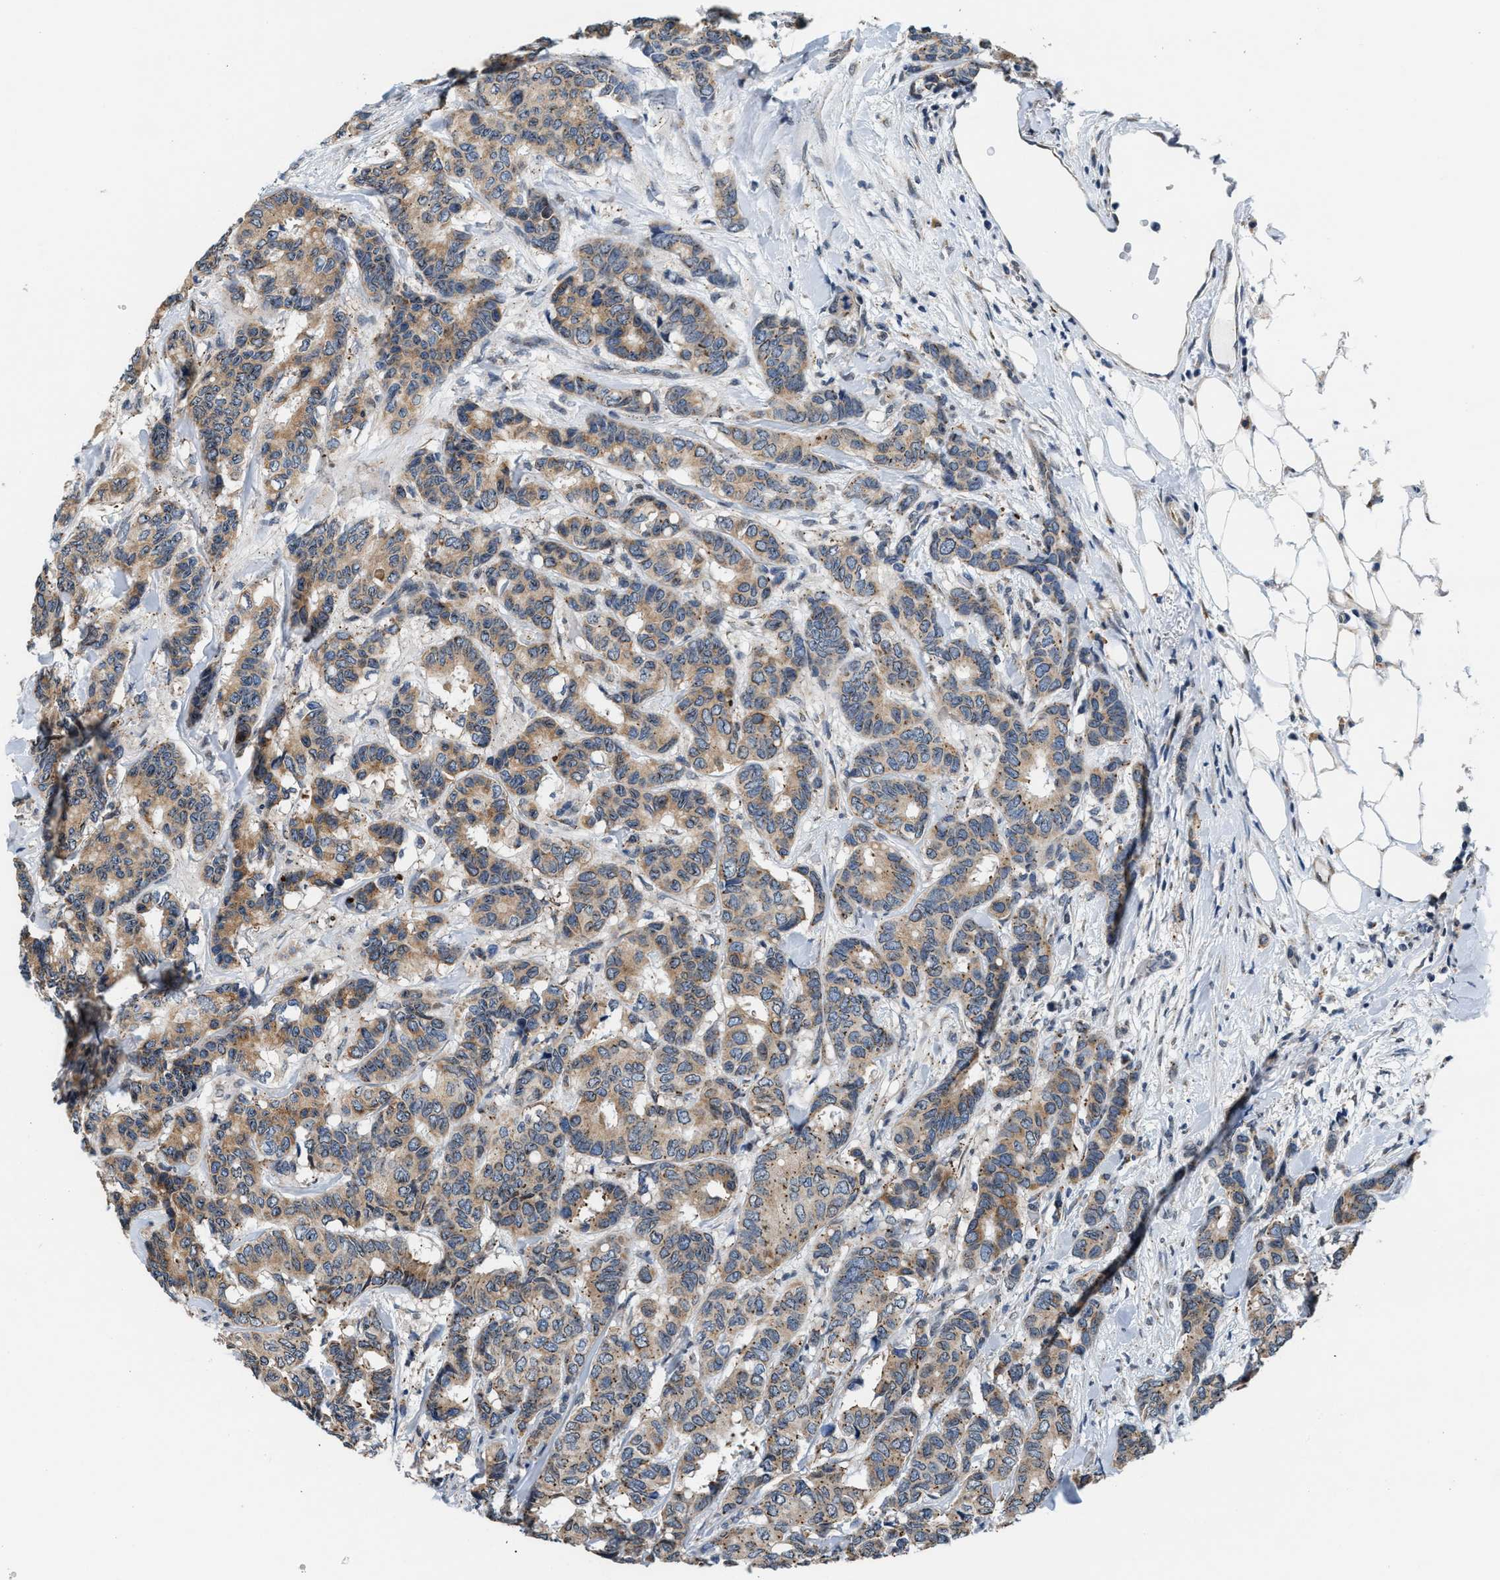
{"staining": {"intensity": "weak", "quantity": ">75%", "location": "cytoplasmic/membranous"}, "tissue": "breast cancer", "cell_type": "Tumor cells", "image_type": "cancer", "snomed": [{"axis": "morphology", "description": "Duct carcinoma"}, {"axis": "topography", "description": "Breast"}], "caption": "Immunohistochemical staining of breast cancer exhibits weak cytoplasmic/membranous protein expression in about >75% of tumor cells. Immunohistochemistry stains the protein in brown and the nuclei are stained blue.", "gene": "KCNMB2", "patient": {"sex": "female", "age": 87}}